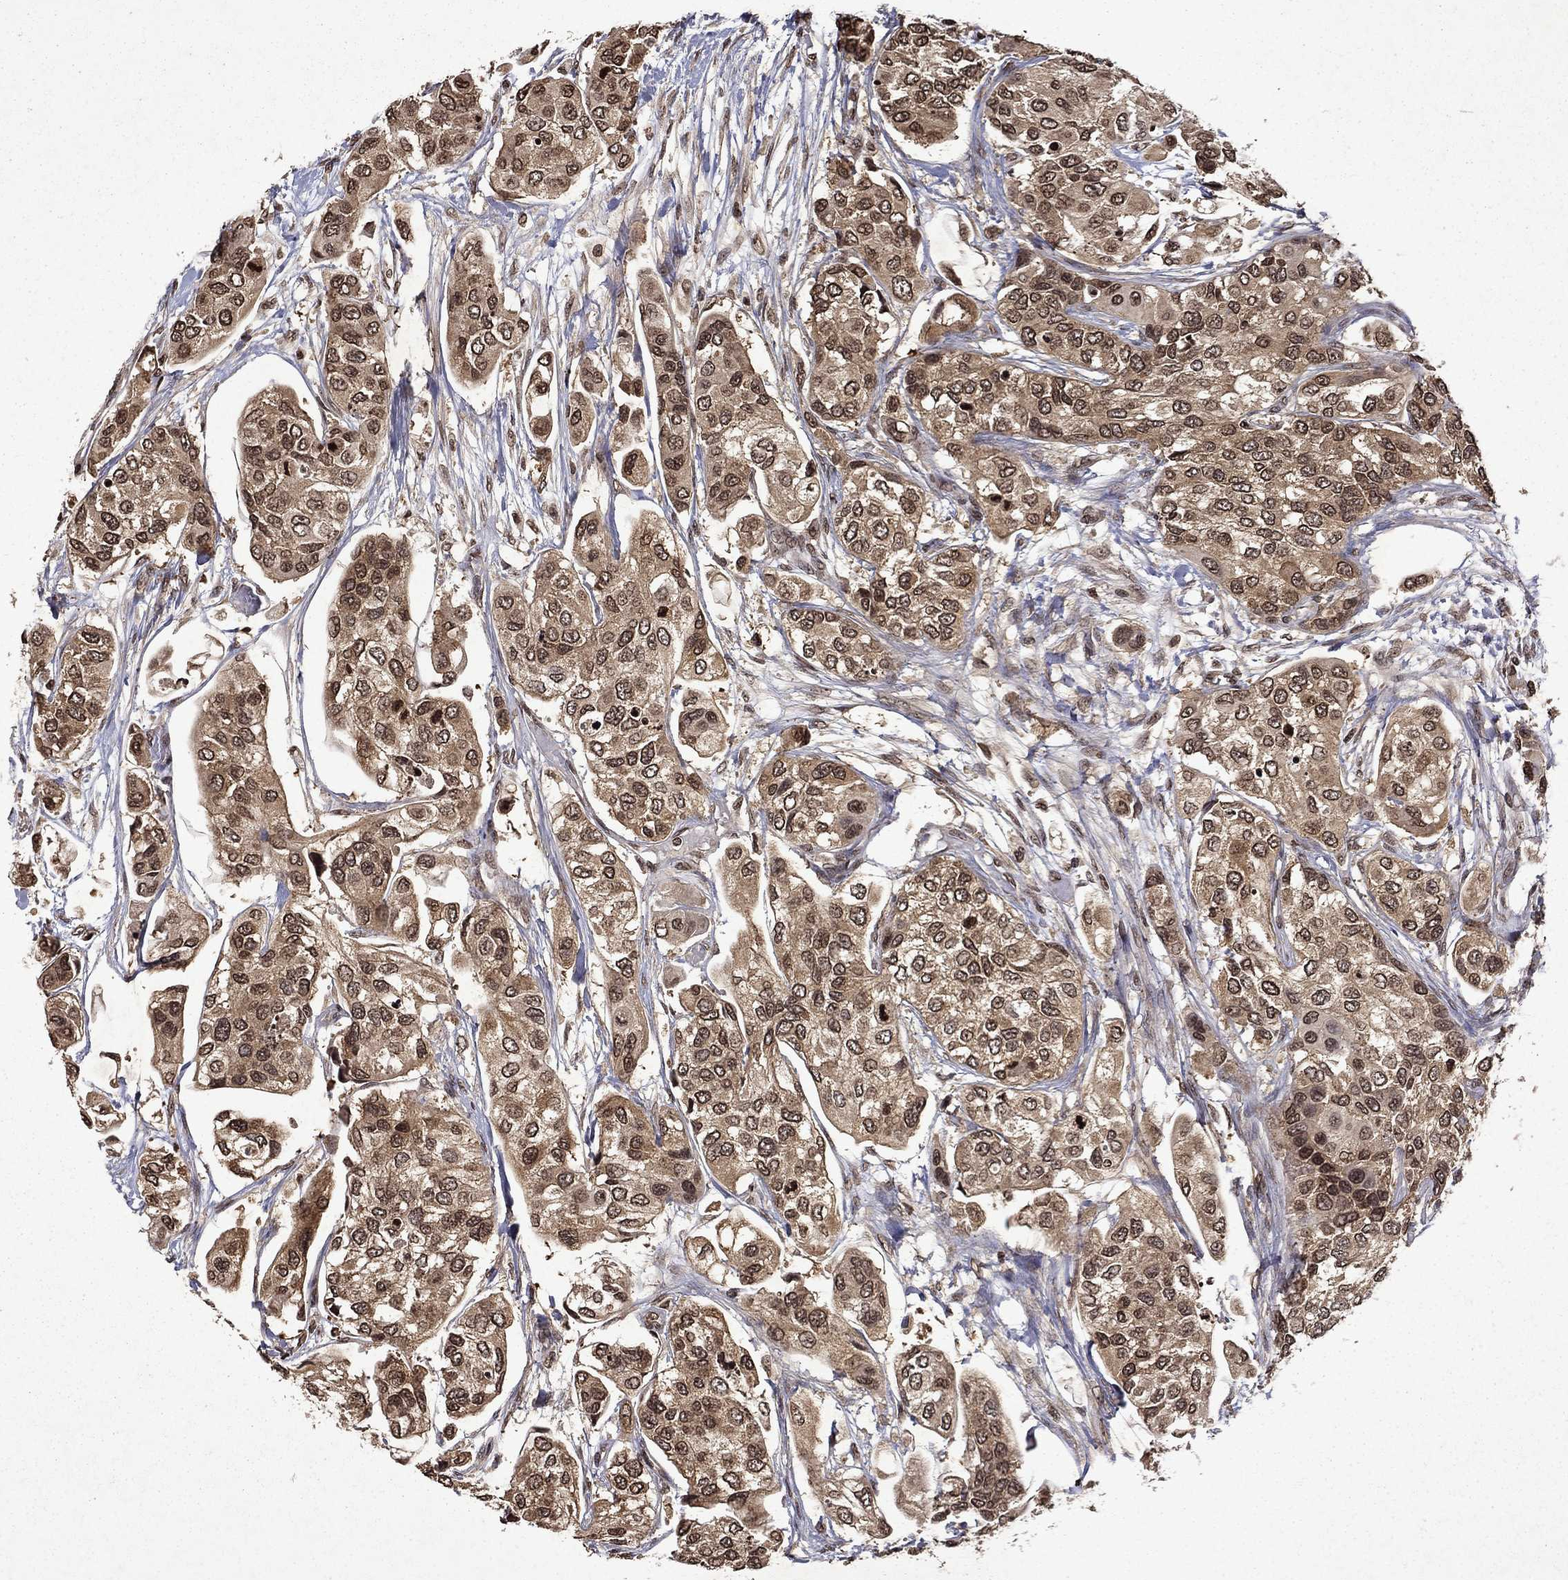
{"staining": {"intensity": "moderate", "quantity": ">75%", "location": "cytoplasmic/membranous,nuclear"}, "tissue": "urothelial cancer", "cell_type": "Tumor cells", "image_type": "cancer", "snomed": [{"axis": "morphology", "description": "Urothelial carcinoma, High grade"}, {"axis": "topography", "description": "Urinary bladder"}], "caption": "About >75% of tumor cells in urothelial carcinoma (high-grade) display moderate cytoplasmic/membranous and nuclear protein staining as visualized by brown immunohistochemical staining.", "gene": "PIN4", "patient": {"sex": "male", "age": 77}}